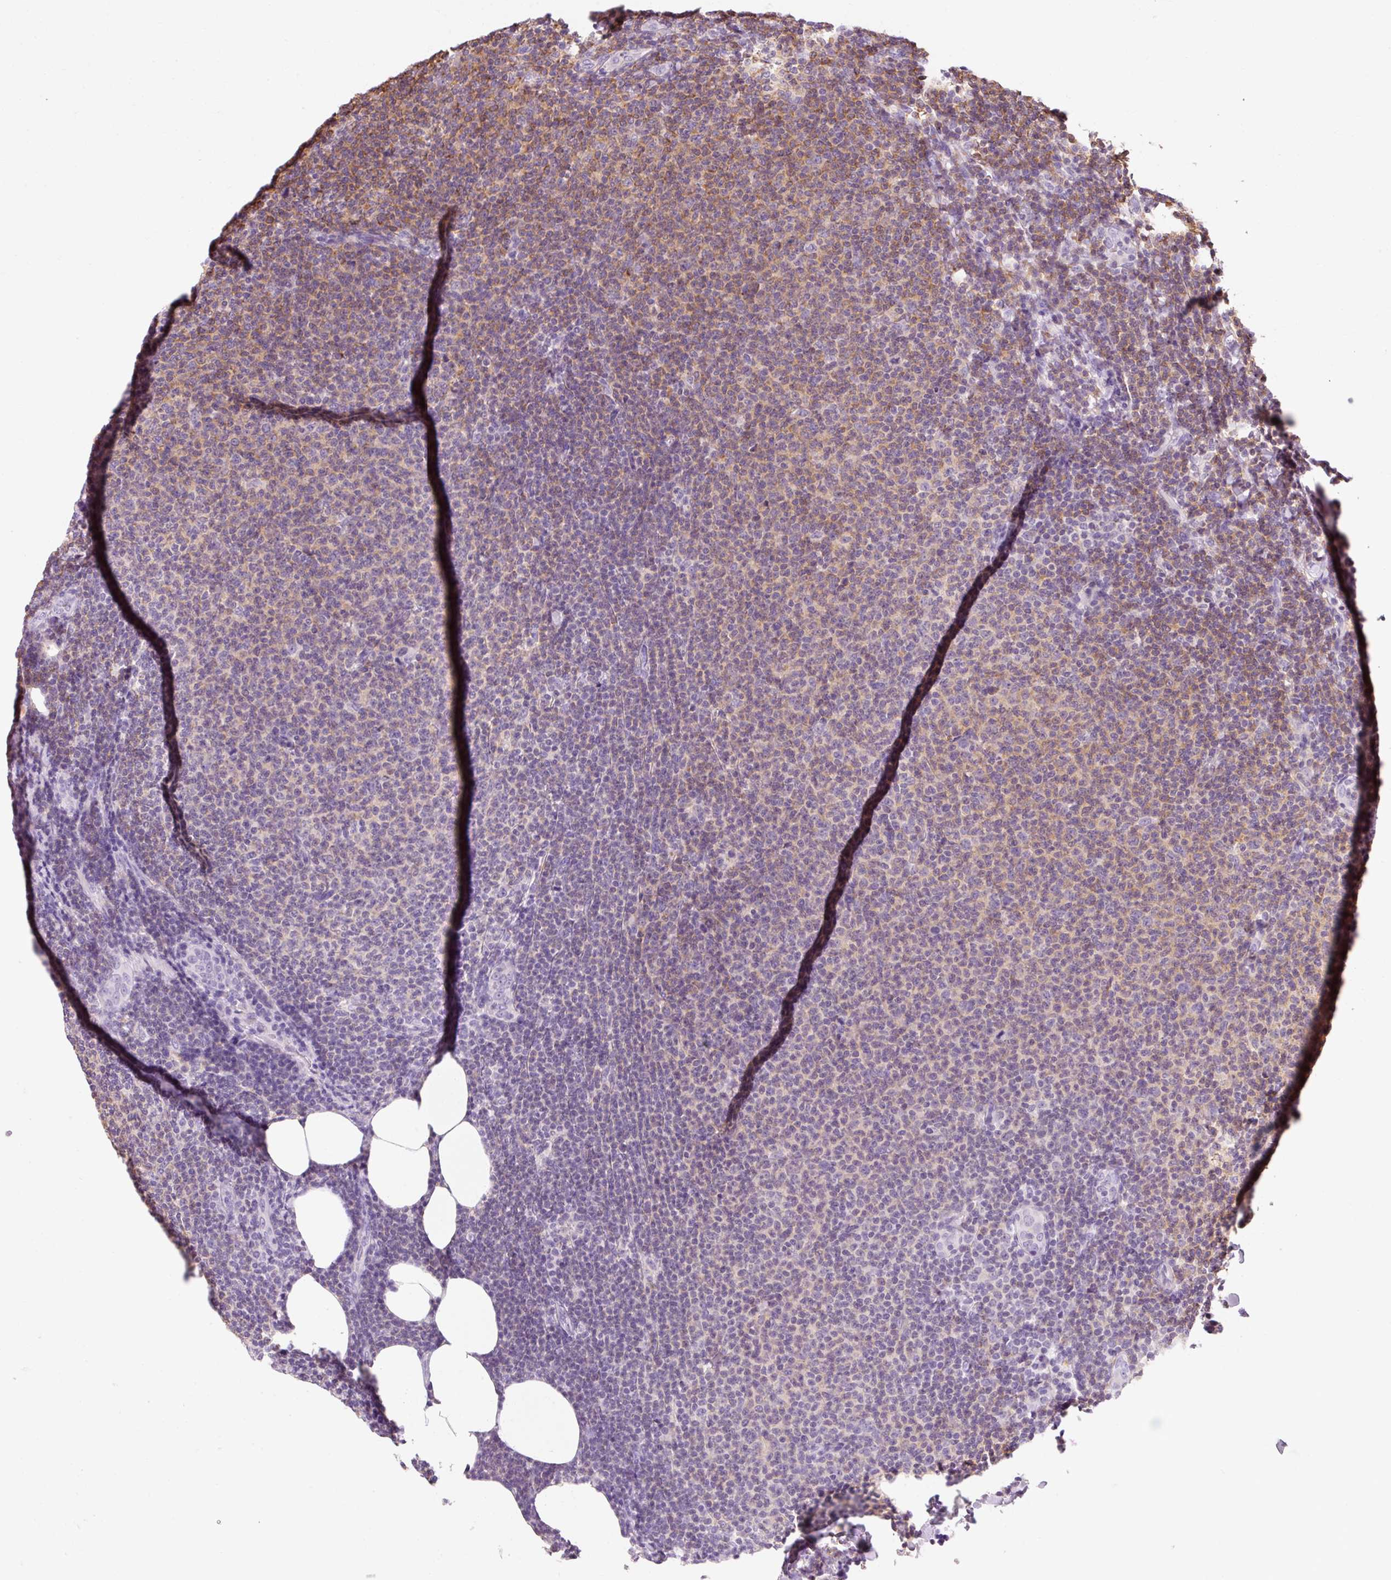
{"staining": {"intensity": "moderate", "quantity": "<25%", "location": "cytoplasmic/membranous"}, "tissue": "lymphoma", "cell_type": "Tumor cells", "image_type": "cancer", "snomed": [{"axis": "morphology", "description": "Malignant lymphoma, non-Hodgkin's type, Low grade"}, {"axis": "topography", "description": "Lymph node"}], "caption": "Human lymphoma stained for a protein (brown) demonstrates moderate cytoplasmic/membranous positive positivity in approximately <25% of tumor cells.", "gene": "OR8K1", "patient": {"sex": "male", "age": 66}}